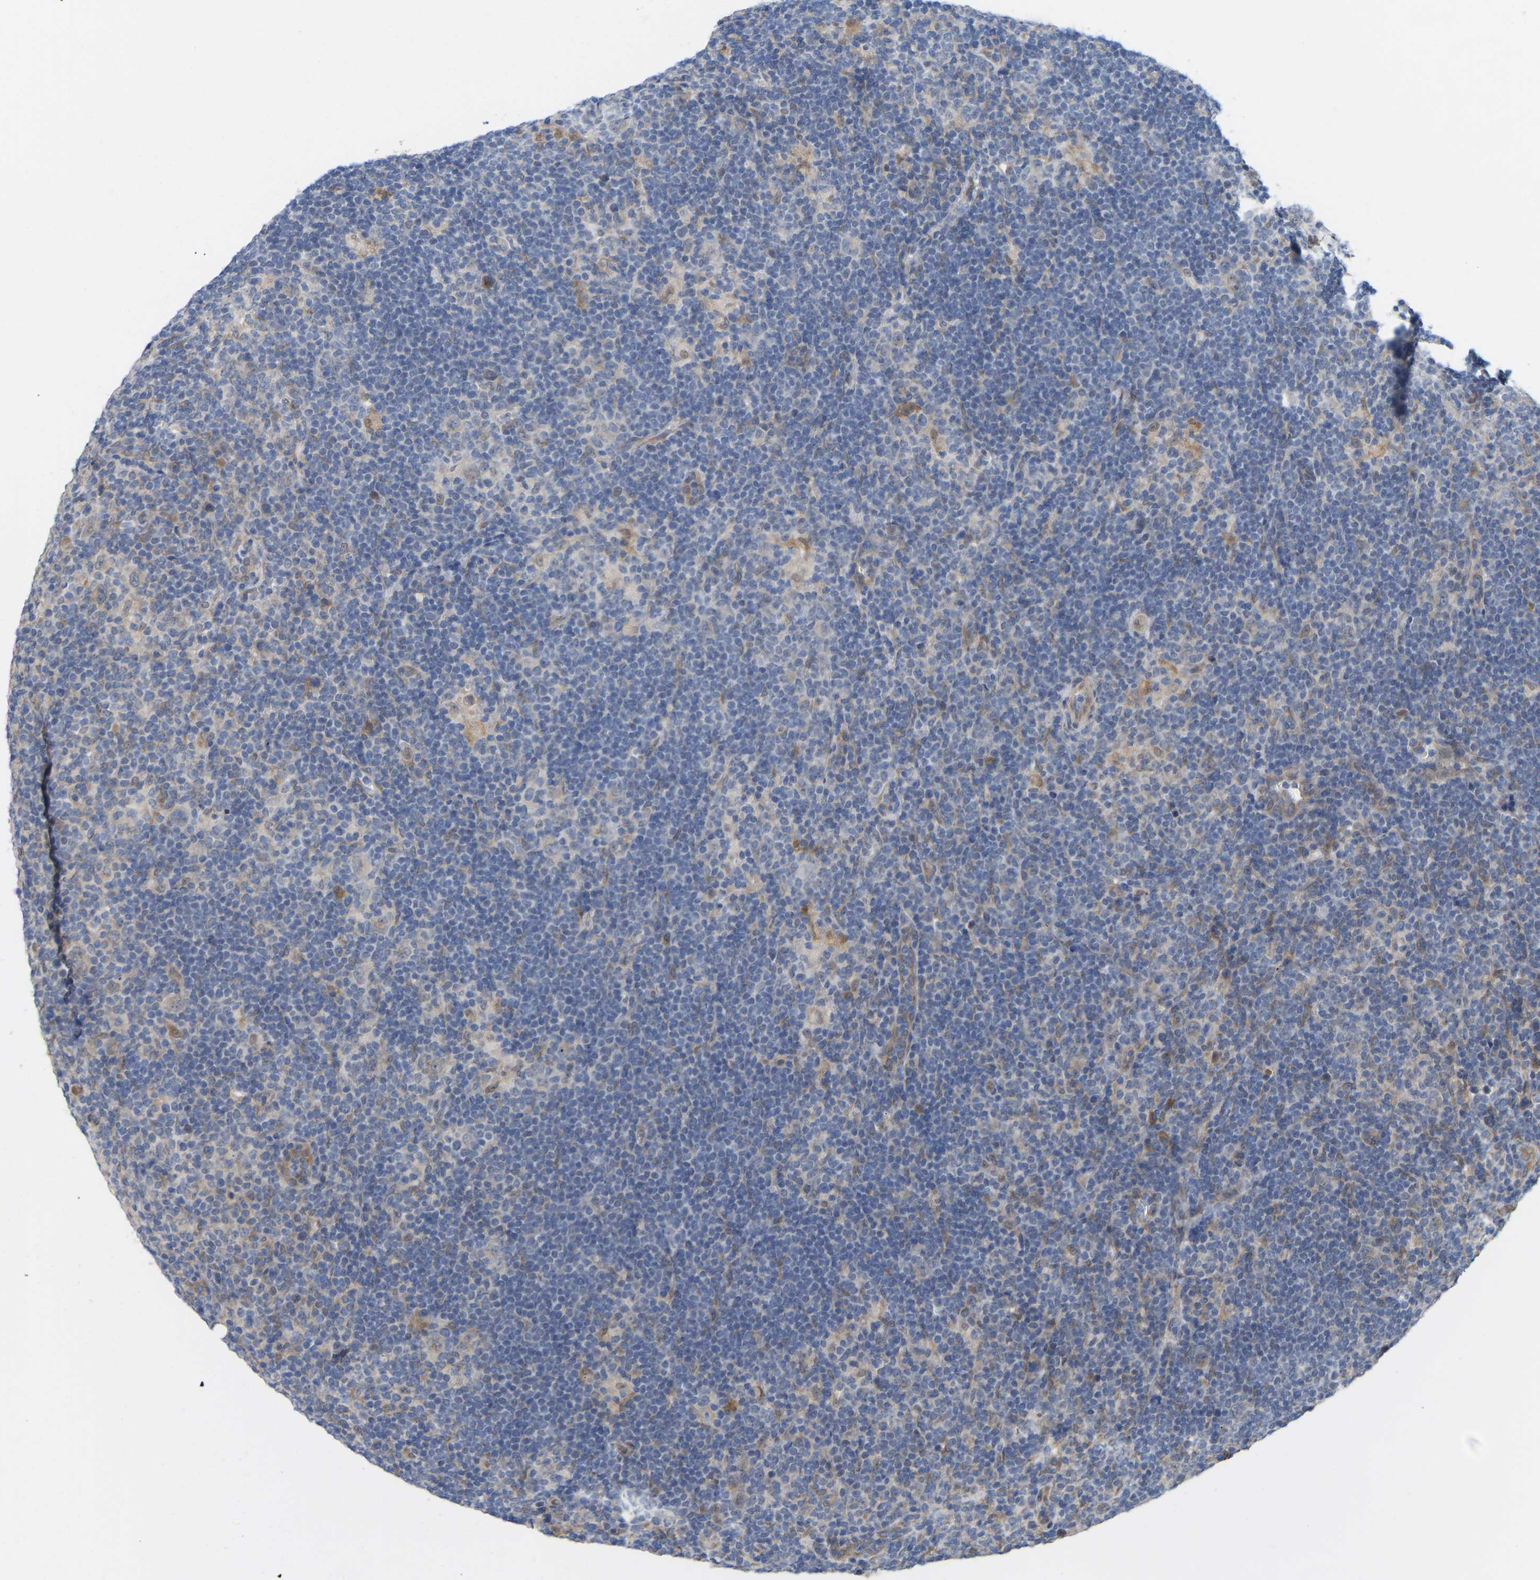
{"staining": {"intensity": "moderate", "quantity": "<25%", "location": "cytoplasmic/membranous"}, "tissue": "lymphoma", "cell_type": "Tumor cells", "image_type": "cancer", "snomed": [{"axis": "morphology", "description": "Hodgkin's disease, NOS"}, {"axis": "topography", "description": "Lymph node"}], "caption": "This micrograph shows immunohistochemistry staining of human Hodgkin's disease, with low moderate cytoplasmic/membranous expression in approximately <25% of tumor cells.", "gene": "BEND3", "patient": {"sex": "female", "age": 57}}